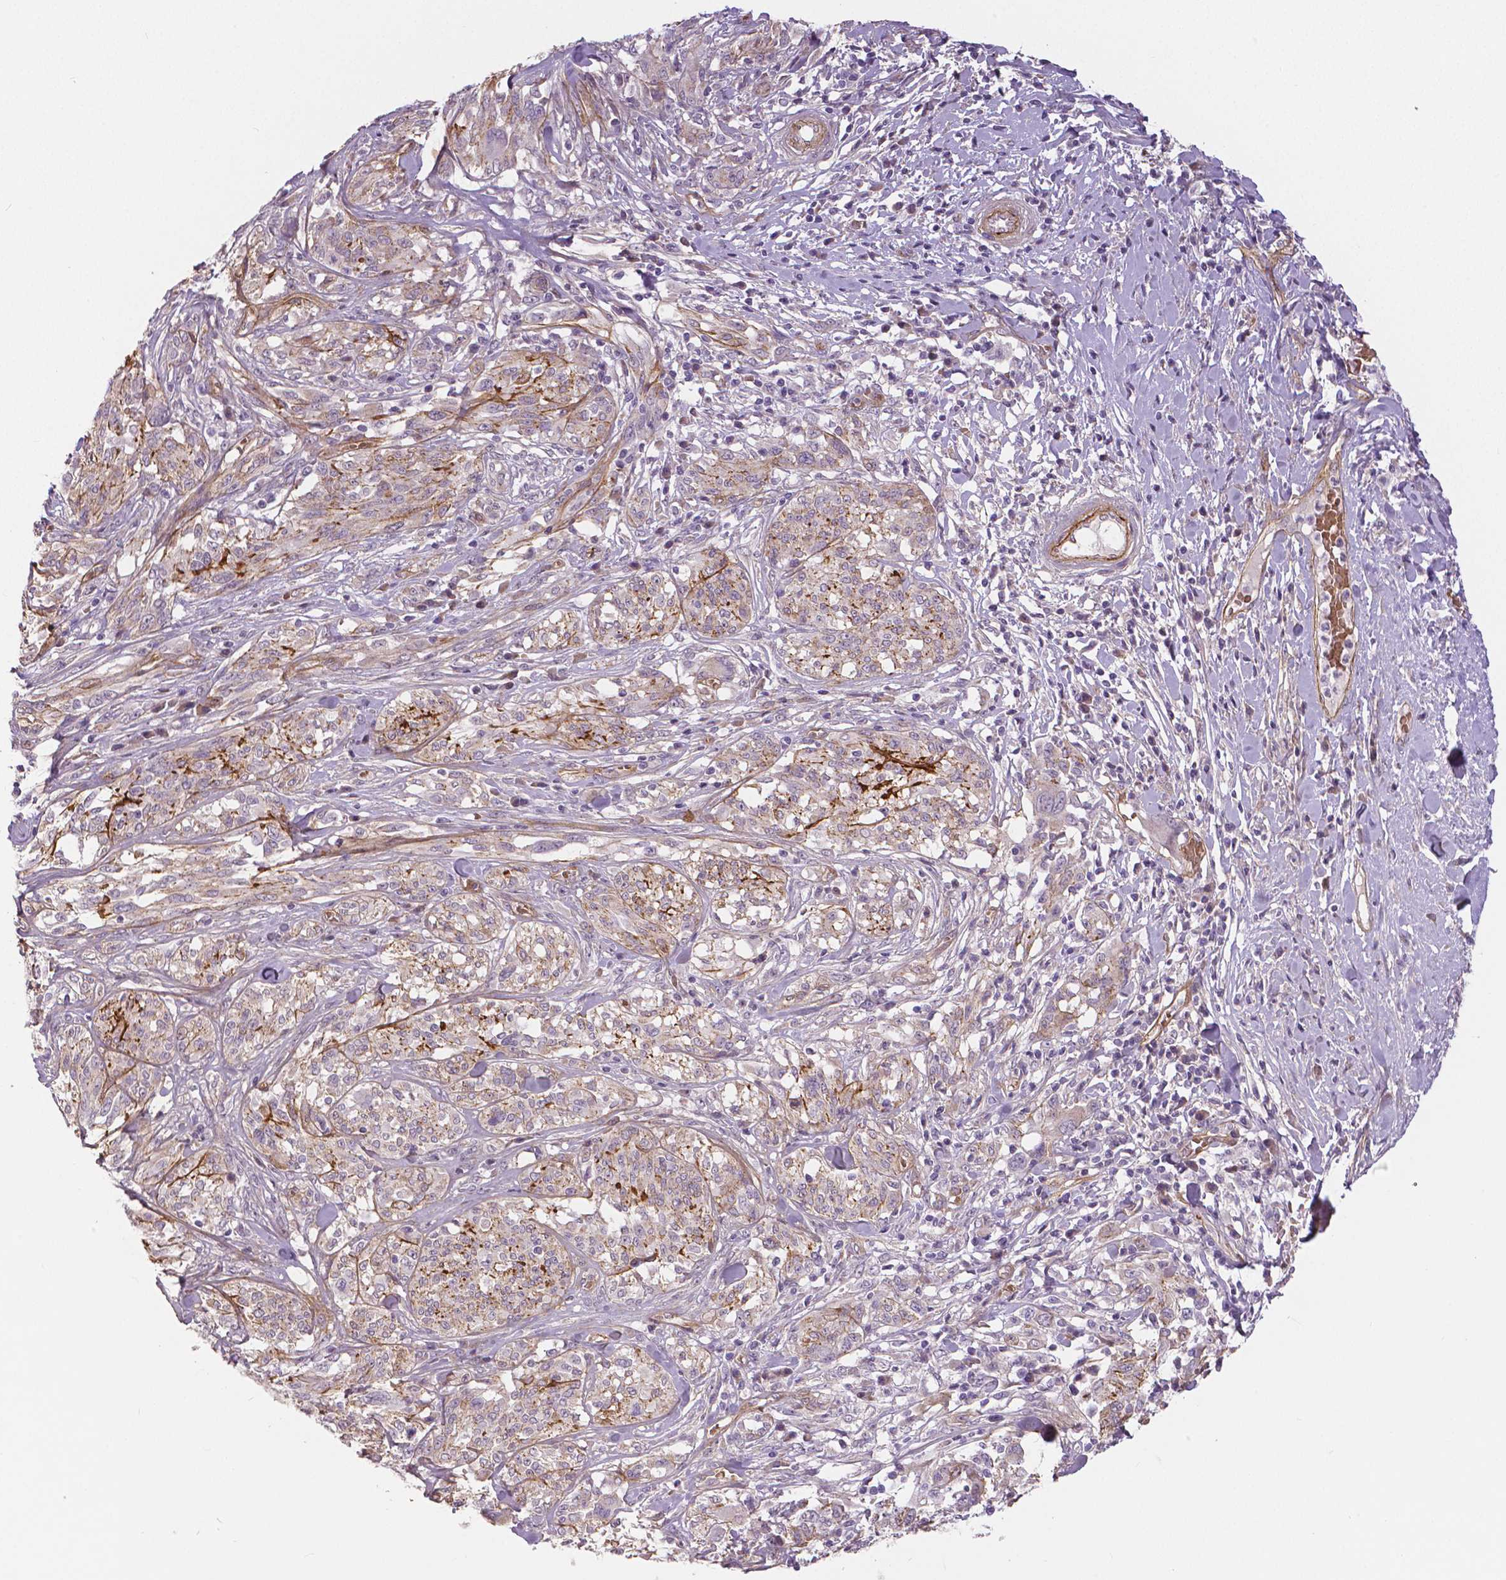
{"staining": {"intensity": "moderate", "quantity": "<25%", "location": "cytoplasmic/membranous"}, "tissue": "melanoma", "cell_type": "Tumor cells", "image_type": "cancer", "snomed": [{"axis": "morphology", "description": "Malignant melanoma, NOS"}, {"axis": "topography", "description": "Skin"}], "caption": "Immunohistochemistry (IHC) micrograph of human malignant melanoma stained for a protein (brown), which demonstrates low levels of moderate cytoplasmic/membranous staining in approximately <25% of tumor cells.", "gene": "FLT1", "patient": {"sex": "female", "age": 91}}